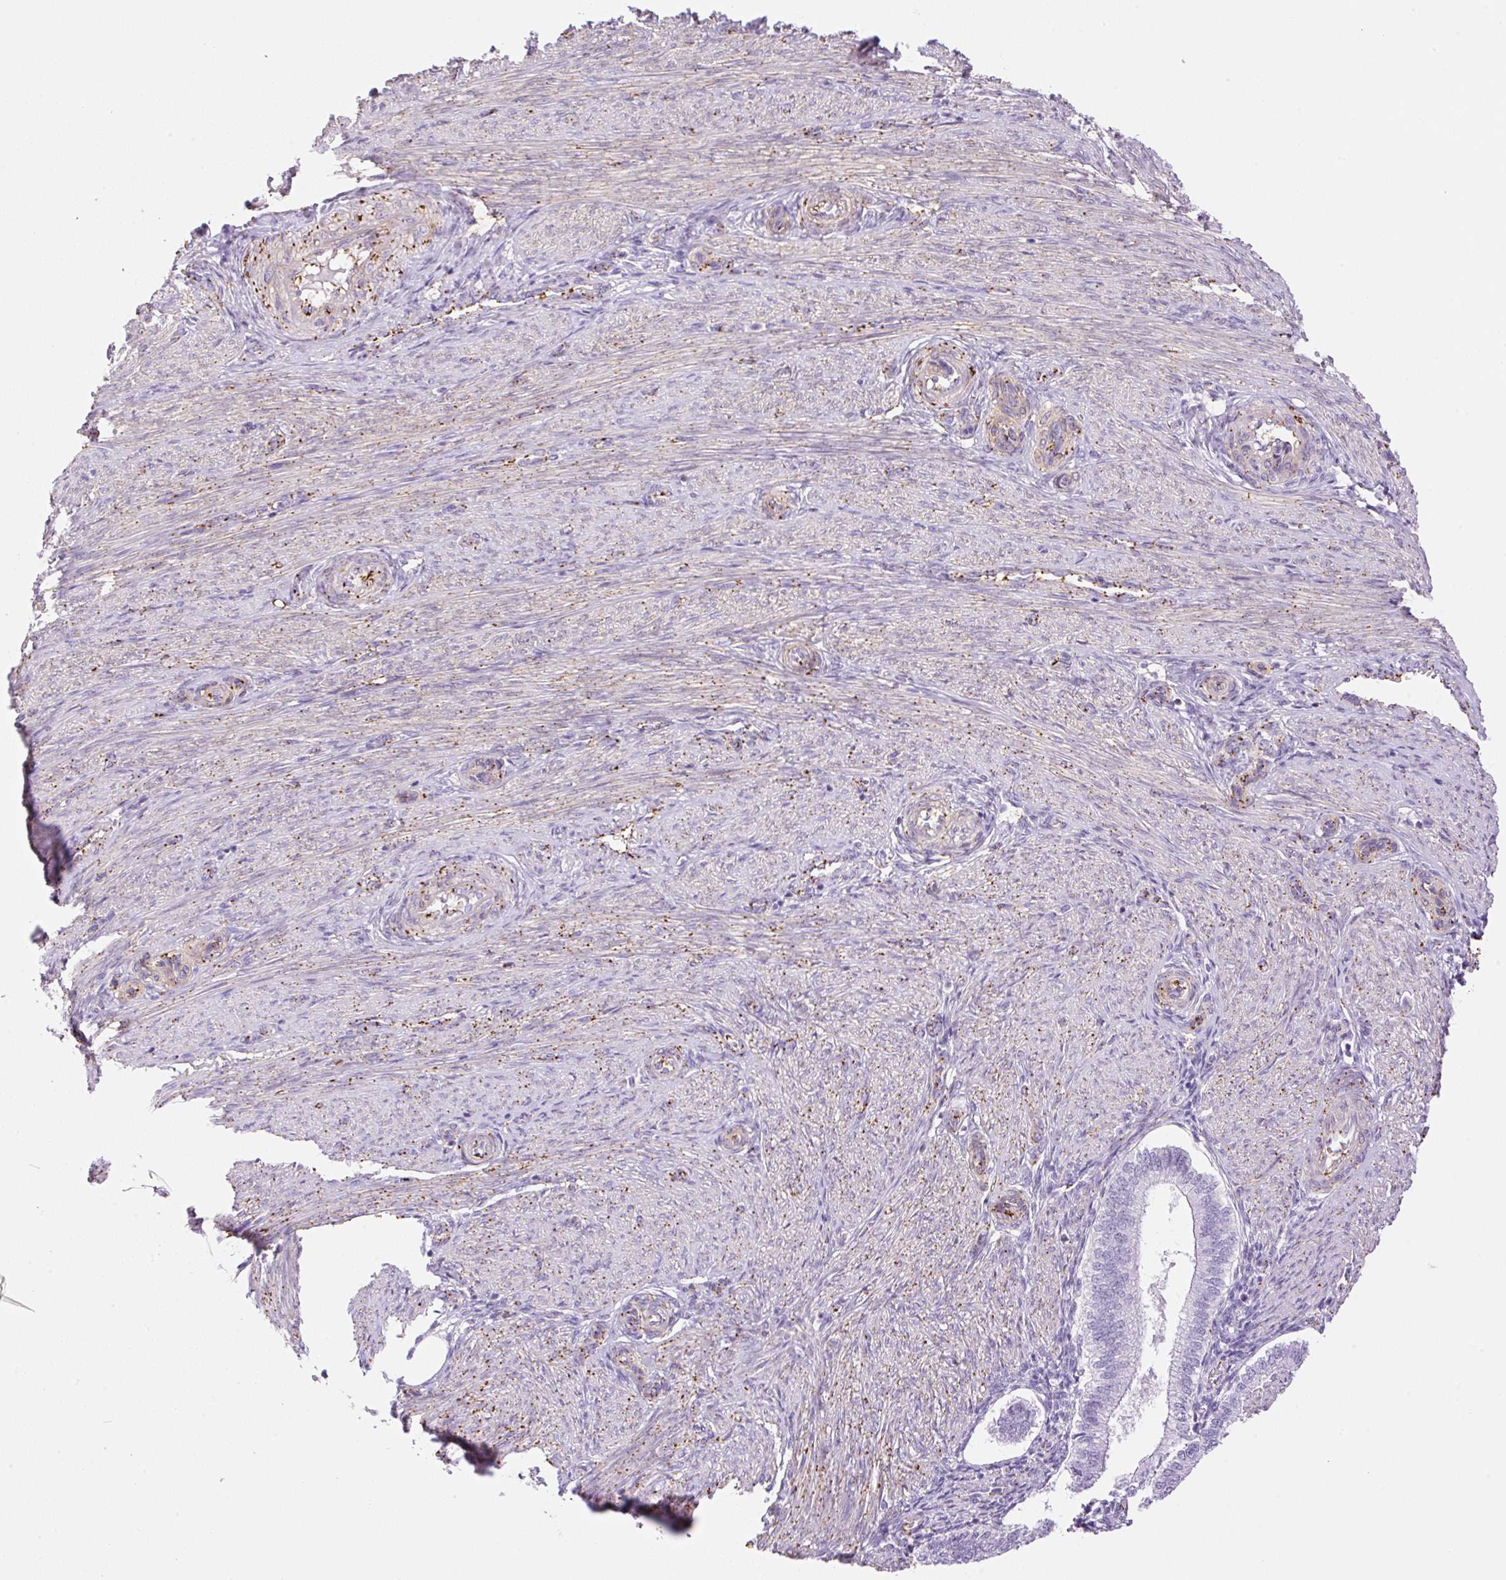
{"staining": {"intensity": "negative", "quantity": "none", "location": "none"}, "tissue": "endometrium", "cell_type": "Cells in endometrial stroma", "image_type": "normal", "snomed": [{"axis": "morphology", "description": "Normal tissue, NOS"}, {"axis": "topography", "description": "Endometrium"}], "caption": "Cells in endometrial stroma show no significant protein positivity in unremarkable endometrium.", "gene": "EHD1", "patient": {"sex": "female", "age": 25}}